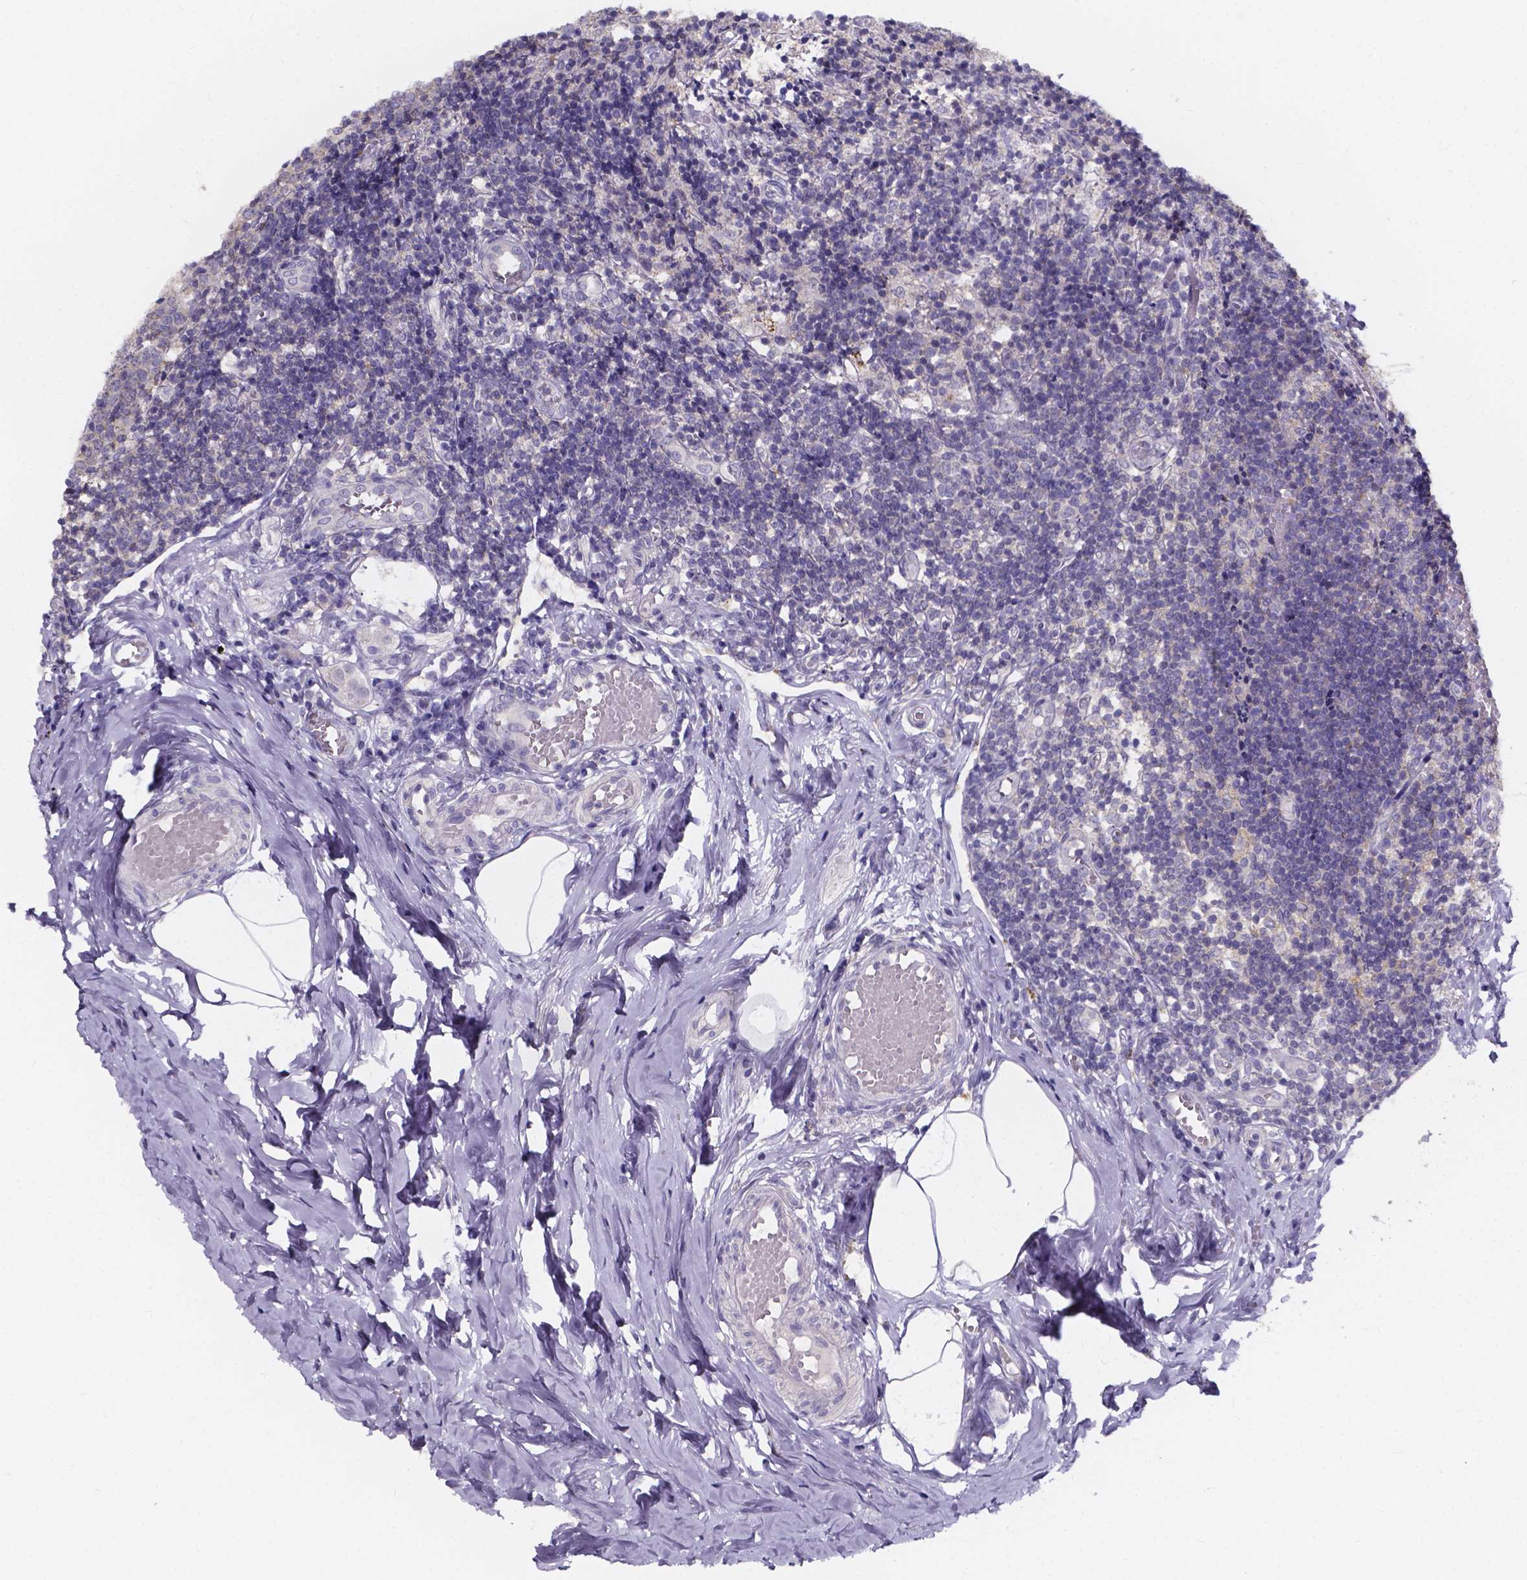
{"staining": {"intensity": "negative", "quantity": "none", "location": "none"}, "tissue": "appendix", "cell_type": "Glandular cells", "image_type": "normal", "snomed": [{"axis": "morphology", "description": "Normal tissue, NOS"}, {"axis": "topography", "description": "Appendix"}], "caption": "Appendix stained for a protein using immunohistochemistry displays no staining glandular cells.", "gene": "SPOCD1", "patient": {"sex": "female", "age": 32}}